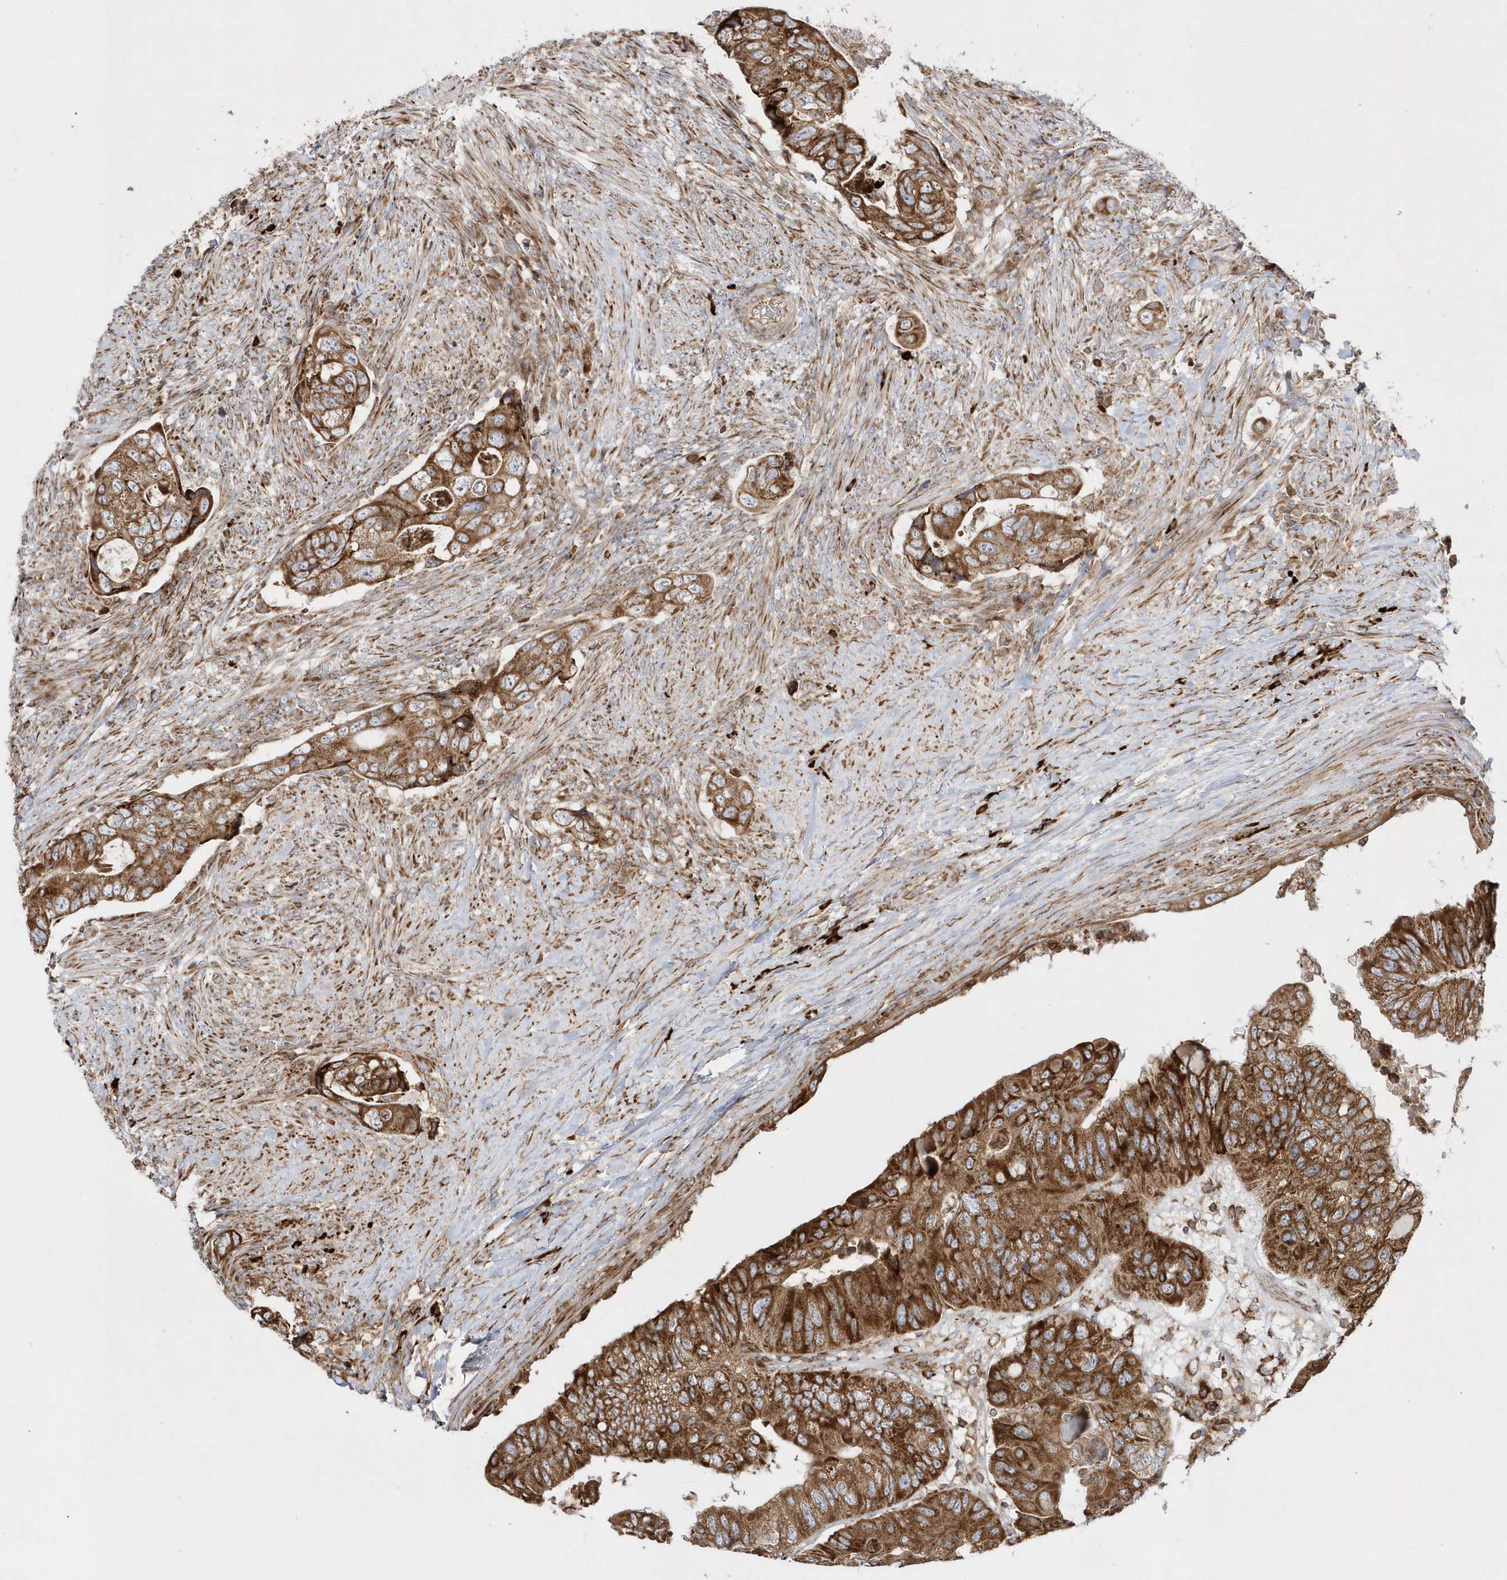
{"staining": {"intensity": "strong", "quantity": ">75%", "location": "cytoplasmic/membranous"}, "tissue": "colorectal cancer", "cell_type": "Tumor cells", "image_type": "cancer", "snomed": [{"axis": "morphology", "description": "Adenocarcinoma, NOS"}, {"axis": "topography", "description": "Rectum"}], "caption": "IHC photomicrograph of neoplastic tissue: colorectal adenocarcinoma stained using immunohistochemistry exhibits high levels of strong protein expression localized specifically in the cytoplasmic/membranous of tumor cells, appearing as a cytoplasmic/membranous brown color.", "gene": "SH3BP2", "patient": {"sex": "male", "age": 63}}